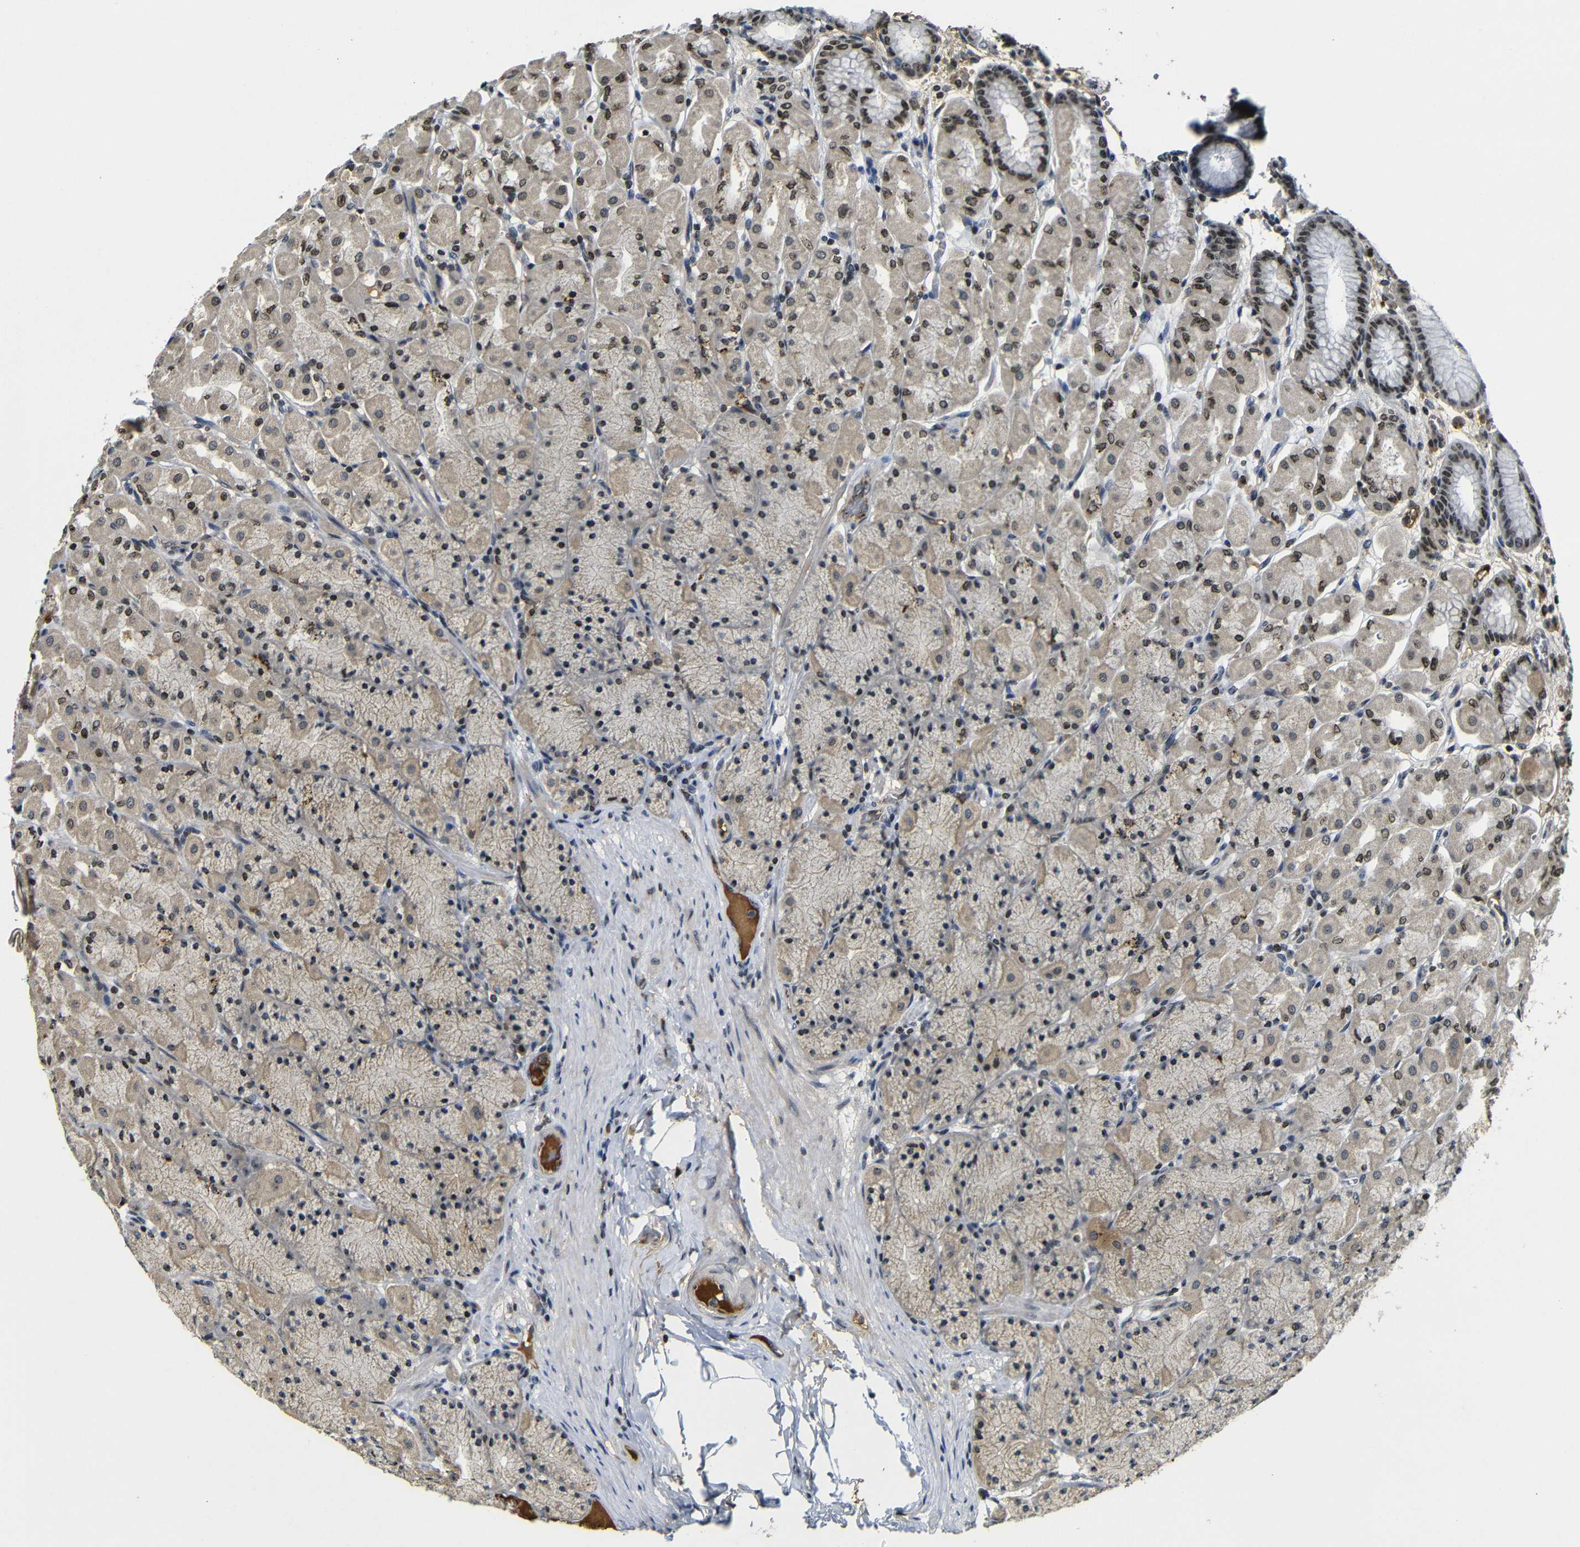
{"staining": {"intensity": "moderate", "quantity": "25%-75%", "location": "nuclear"}, "tissue": "stomach", "cell_type": "Glandular cells", "image_type": "normal", "snomed": [{"axis": "morphology", "description": "Normal tissue, NOS"}, {"axis": "topography", "description": "Stomach, upper"}], "caption": "Glandular cells reveal moderate nuclear expression in about 25%-75% of cells in benign stomach.", "gene": "MYC", "patient": {"sex": "female", "age": 56}}